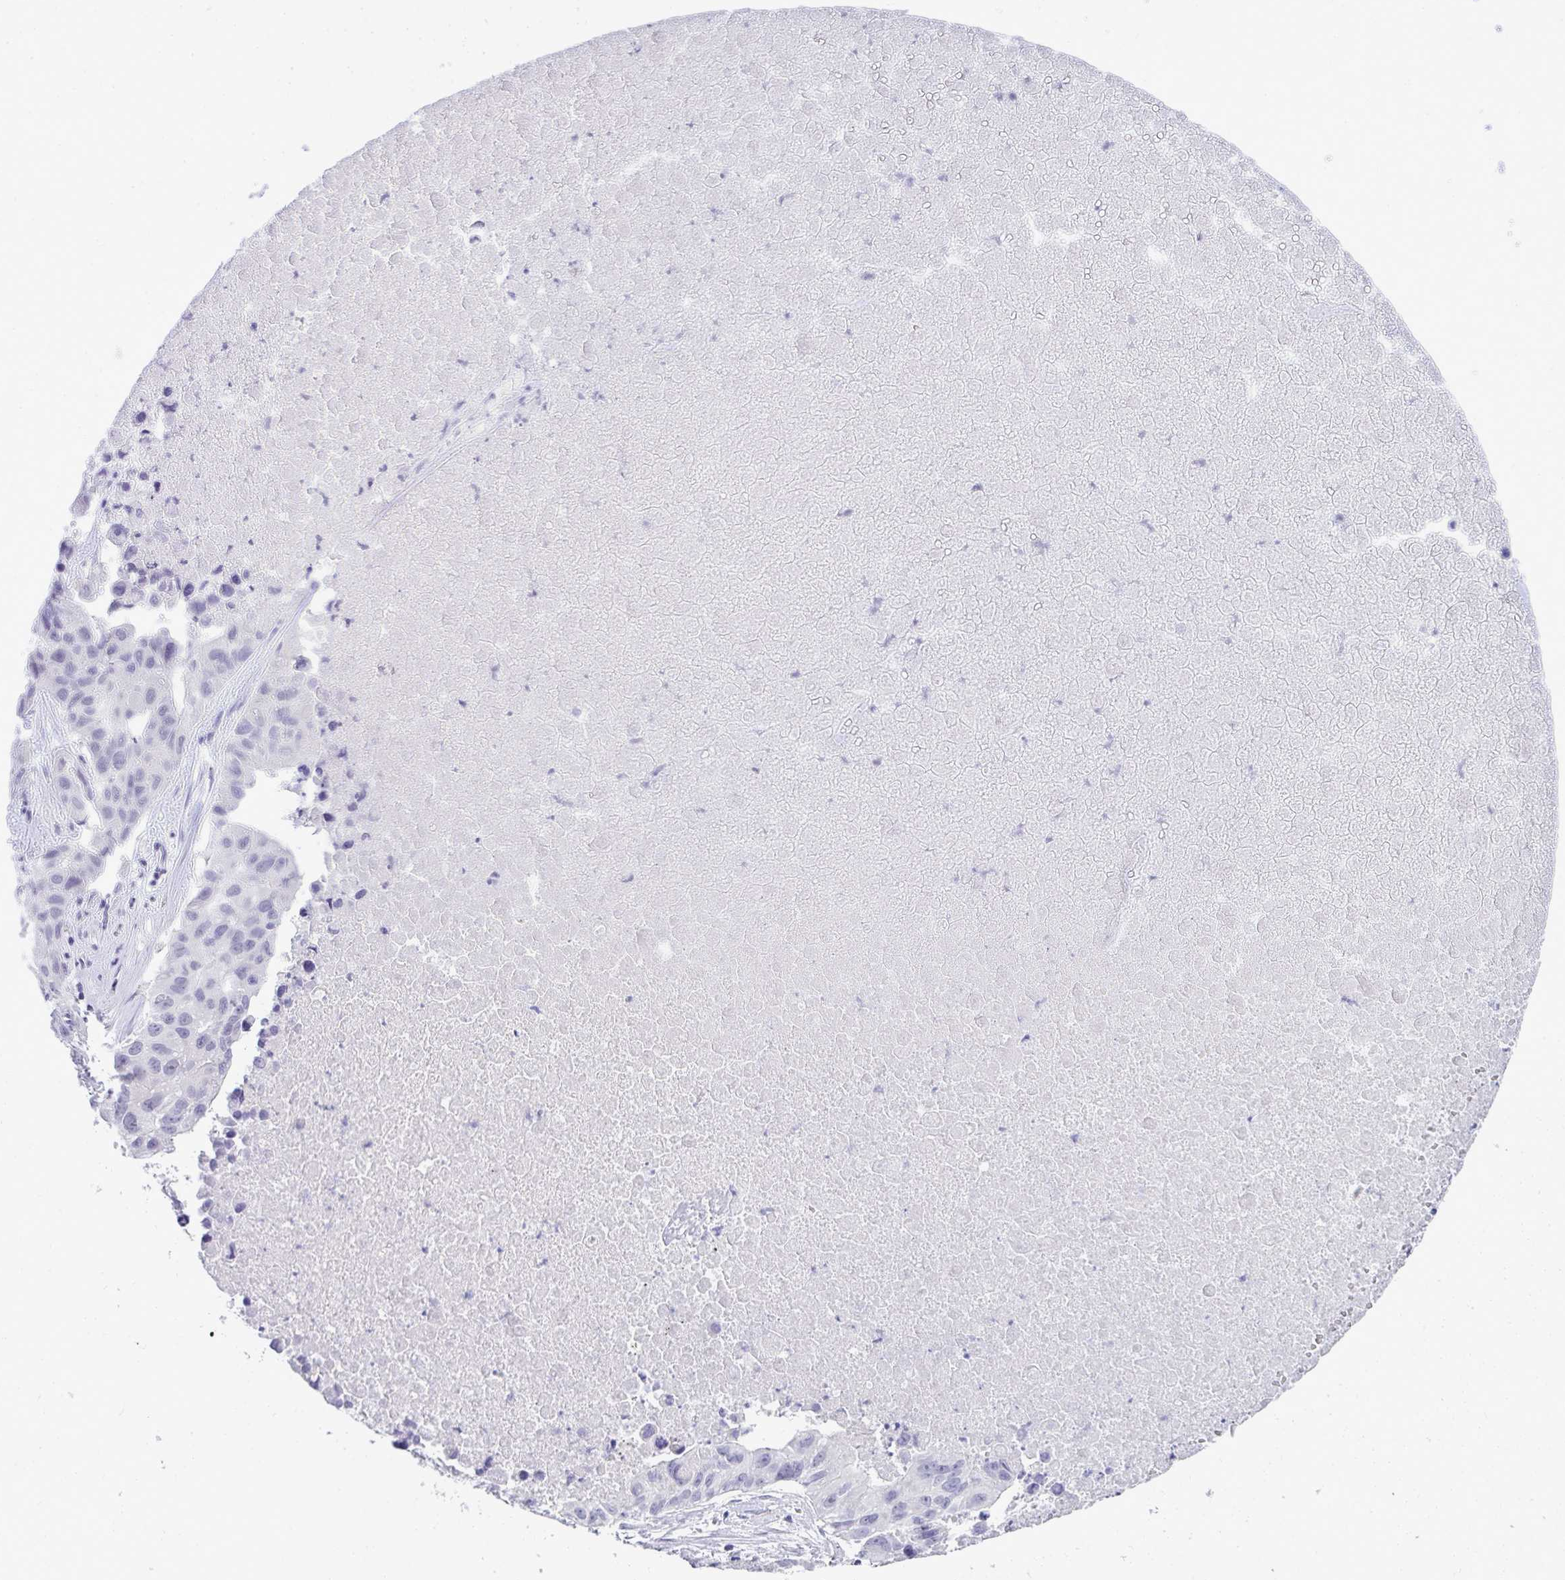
{"staining": {"intensity": "negative", "quantity": "none", "location": "none"}, "tissue": "lung cancer", "cell_type": "Tumor cells", "image_type": "cancer", "snomed": [{"axis": "morphology", "description": "Adenocarcinoma, NOS"}, {"axis": "topography", "description": "Lymph node"}, {"axis": "topography", "description": "Lung"}], "caption": "Human lung cancer stained for a protein using immunohistochemistry displays no positivity in tumor cells.", "gene": "TMEM82", "patient": {"sex": "male", "age": 64}}